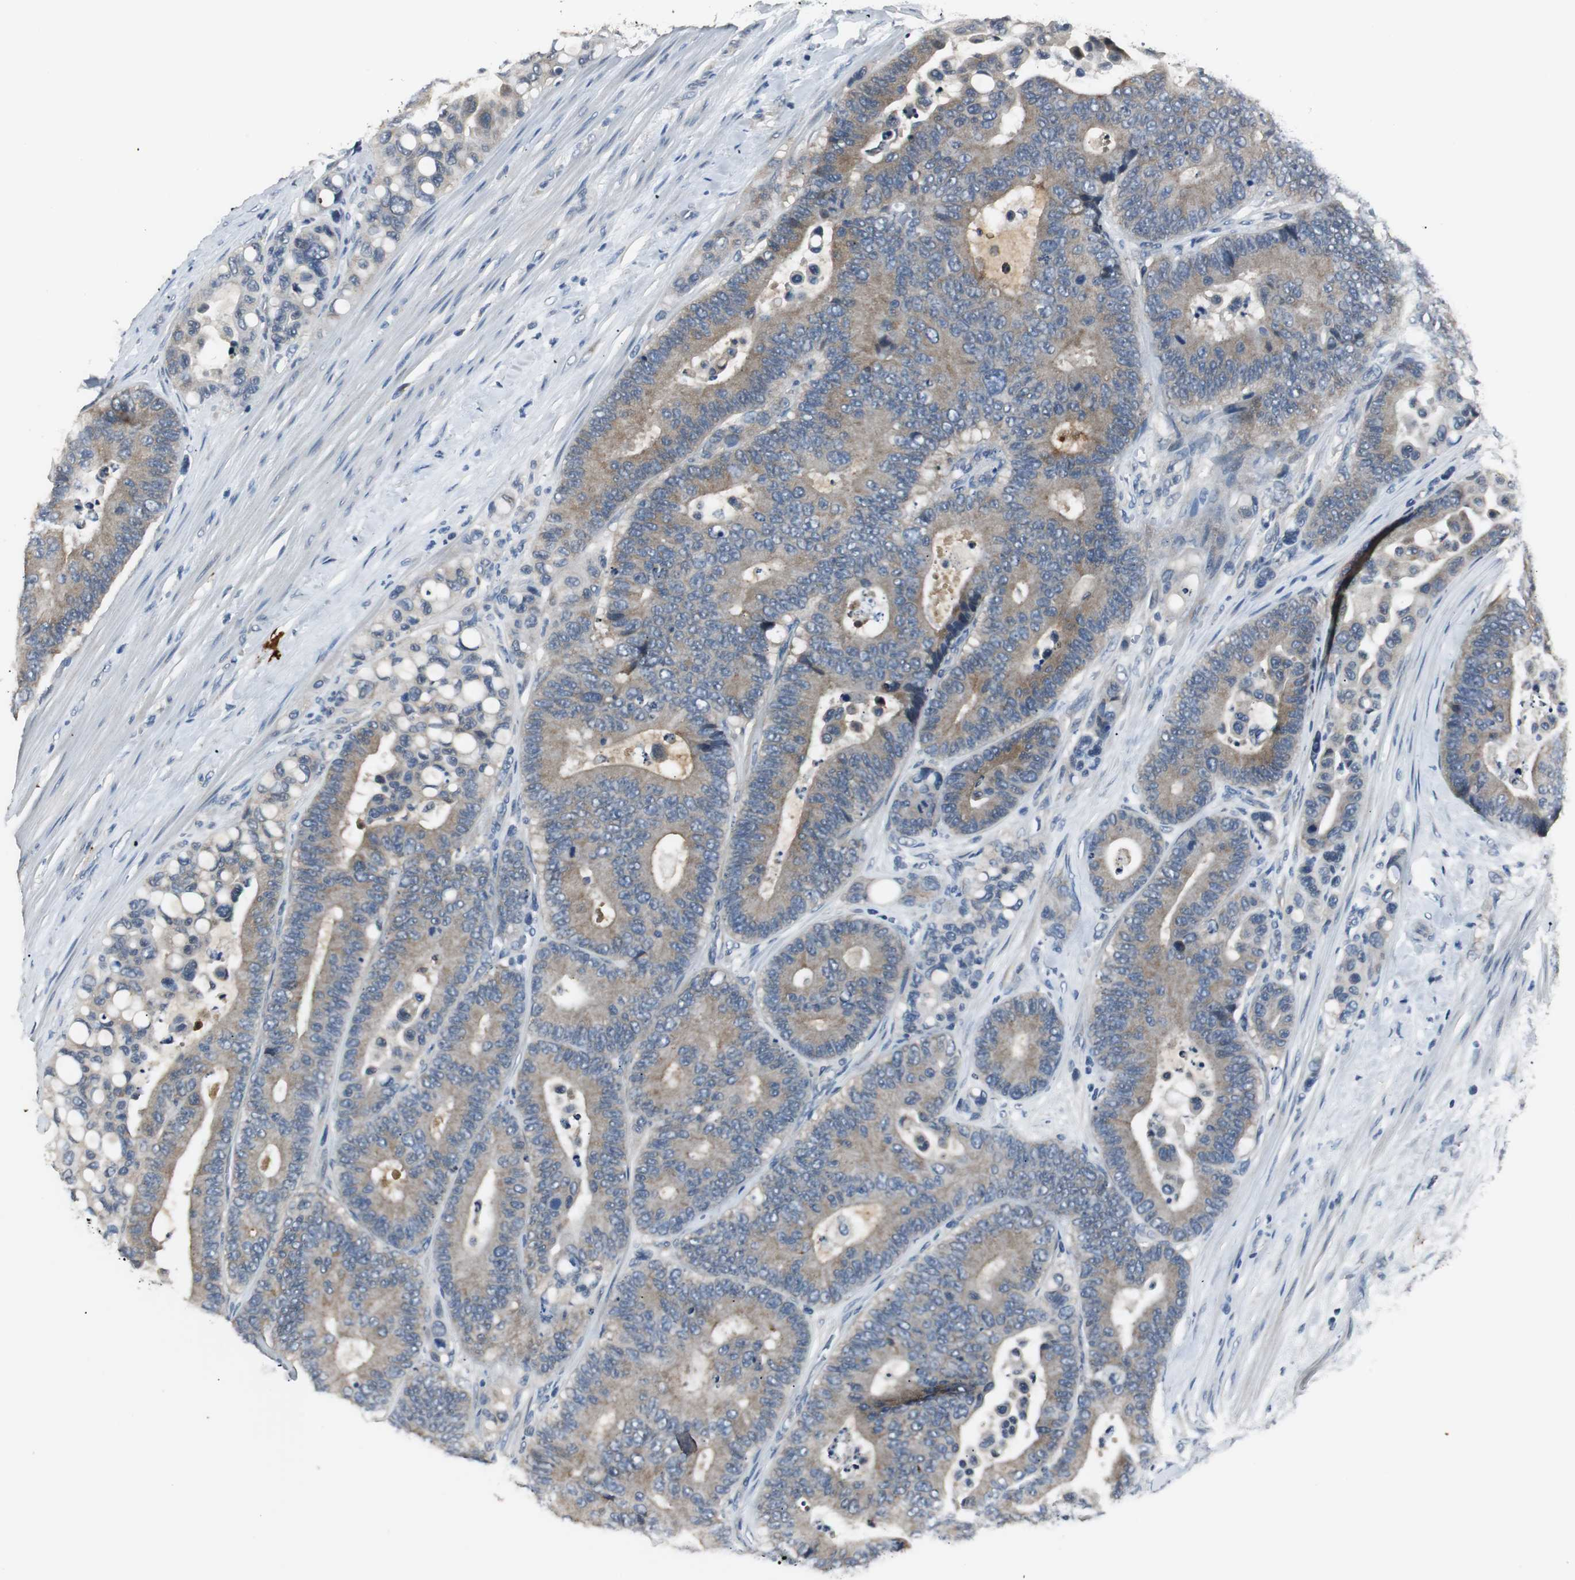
{"staining": {"intensity": "weak", "quantity": ">75%", "location": "cytoplasmic/membranous"}, "tissue": "colorectal cancer", "cell_type": "Tumor cells", "image_type": "cancer", "snomed": [{"axis": "morphology", "description": "Normal tissue, NOS"}, {"axis": "morphology", "description": "Adenocarcinoma, NOS"}, {"axis": "topography", "description": "Colon"}], "caption": "DAB (3,3'-diaminobenzidine) immunohistochemical staining of human adenocarcinoma (colorectal) demonstrates weak cytoplasmic/membranous protein expression in approximately >75% of tumor cells. (Brightfield microscopy of DAB IHC at high magnification).", "gene": "PTPRN2", "patient": {"sex": "male", "age": 82}}